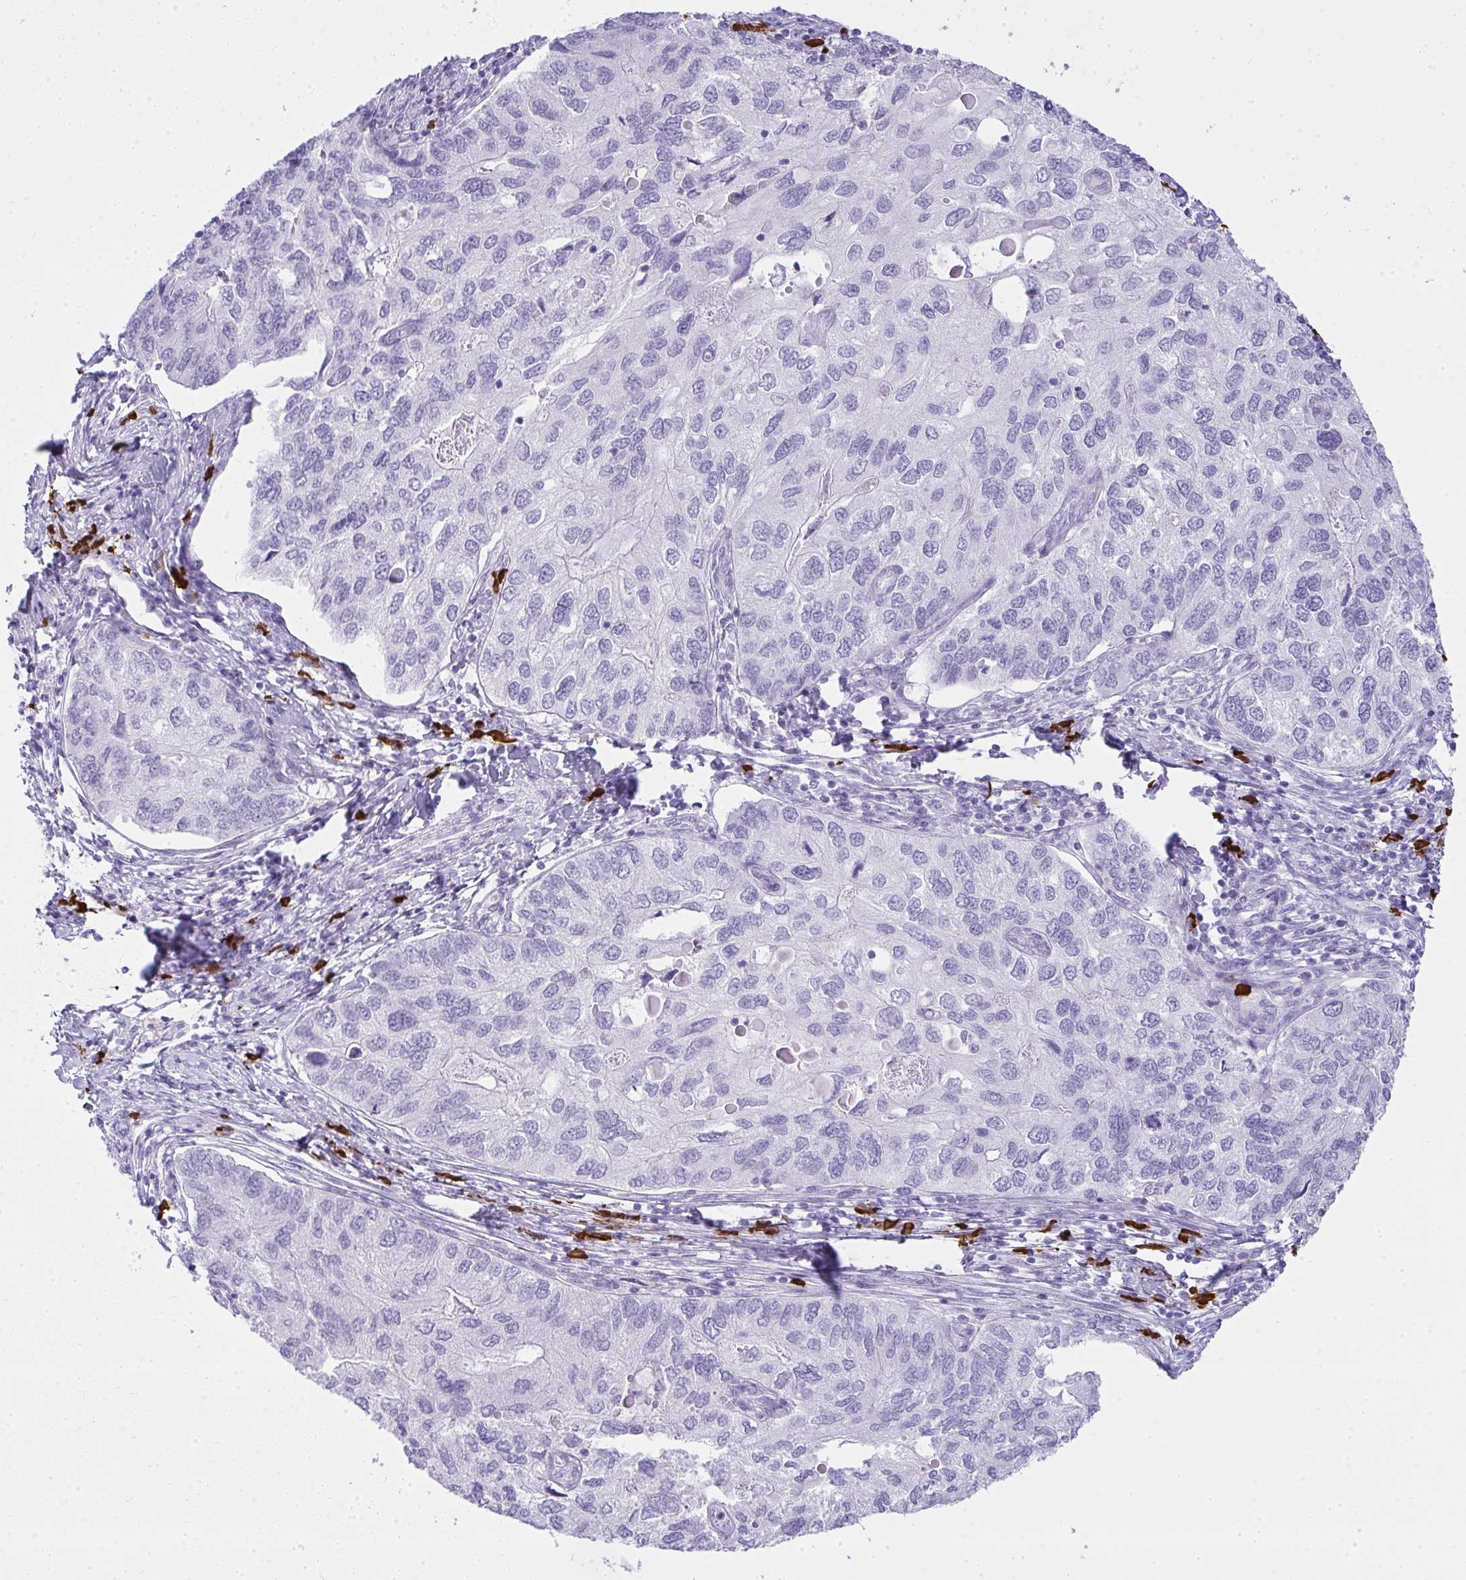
{"staining": {"intensity": "negative", "quantity": "none", "location": "none"}, "tissue": "endometrial cancer", "cell_type": "Tumor cells", "image_type": "cancer", "snomed": [{"axis": "morphology", "description": "Carcinoma, NOS"}, {"axis": "topography", "description": "Uterus"}], "caption": "Tumor cells show no significant protein positivity in endometrial carcinoma.", "gene": "CDADC1", "patient": {"sex": "female", "age": 76}}